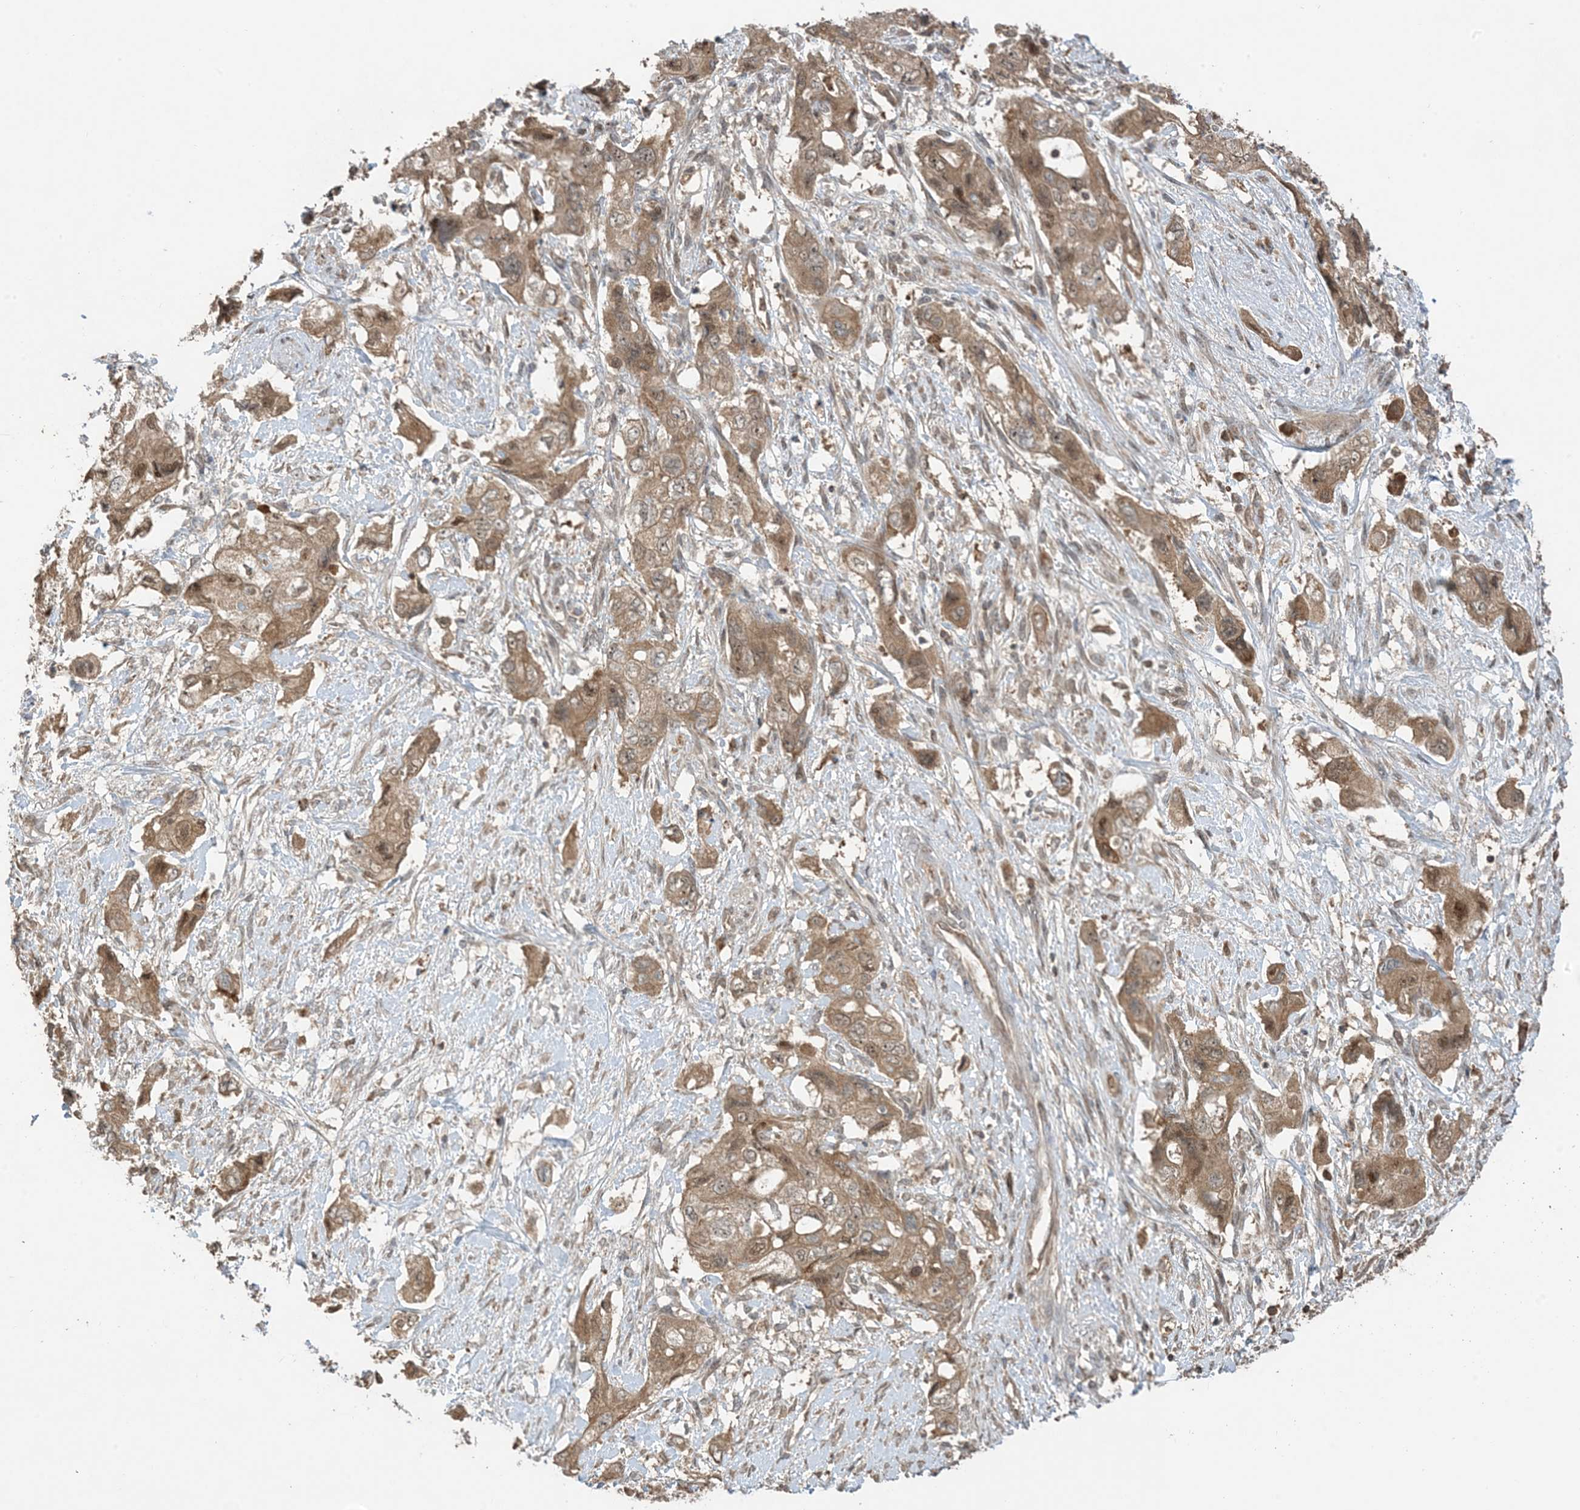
{"staining": {"intensity": "moderate", "quantity": ">75%", "location": "cytoplasmic/membranous"}, "tissue": "pancreatic cancer", "cell_type": "Tumor cells", "image_type": "cancer", "snomed": [{"axis": "morphology", "description": "Adenocarcinoma, NOS"}, {"axis": "topography", "description": "Pancreas"}], "caption": "Brown immunohistochemical staining in human pancreatic cancer displays moderate cytoplasmic/membranous positivity in about >75% of tumor cells. The staining was performed using DAB (3,3'-diaminobenzidine) to visualize the protein expression in brown, while the nuclei were stained in blue with hematoxylin (Magnification: 20x).", "gene": "PUSL1", "patient": {"sex": "female", "age": 73}}